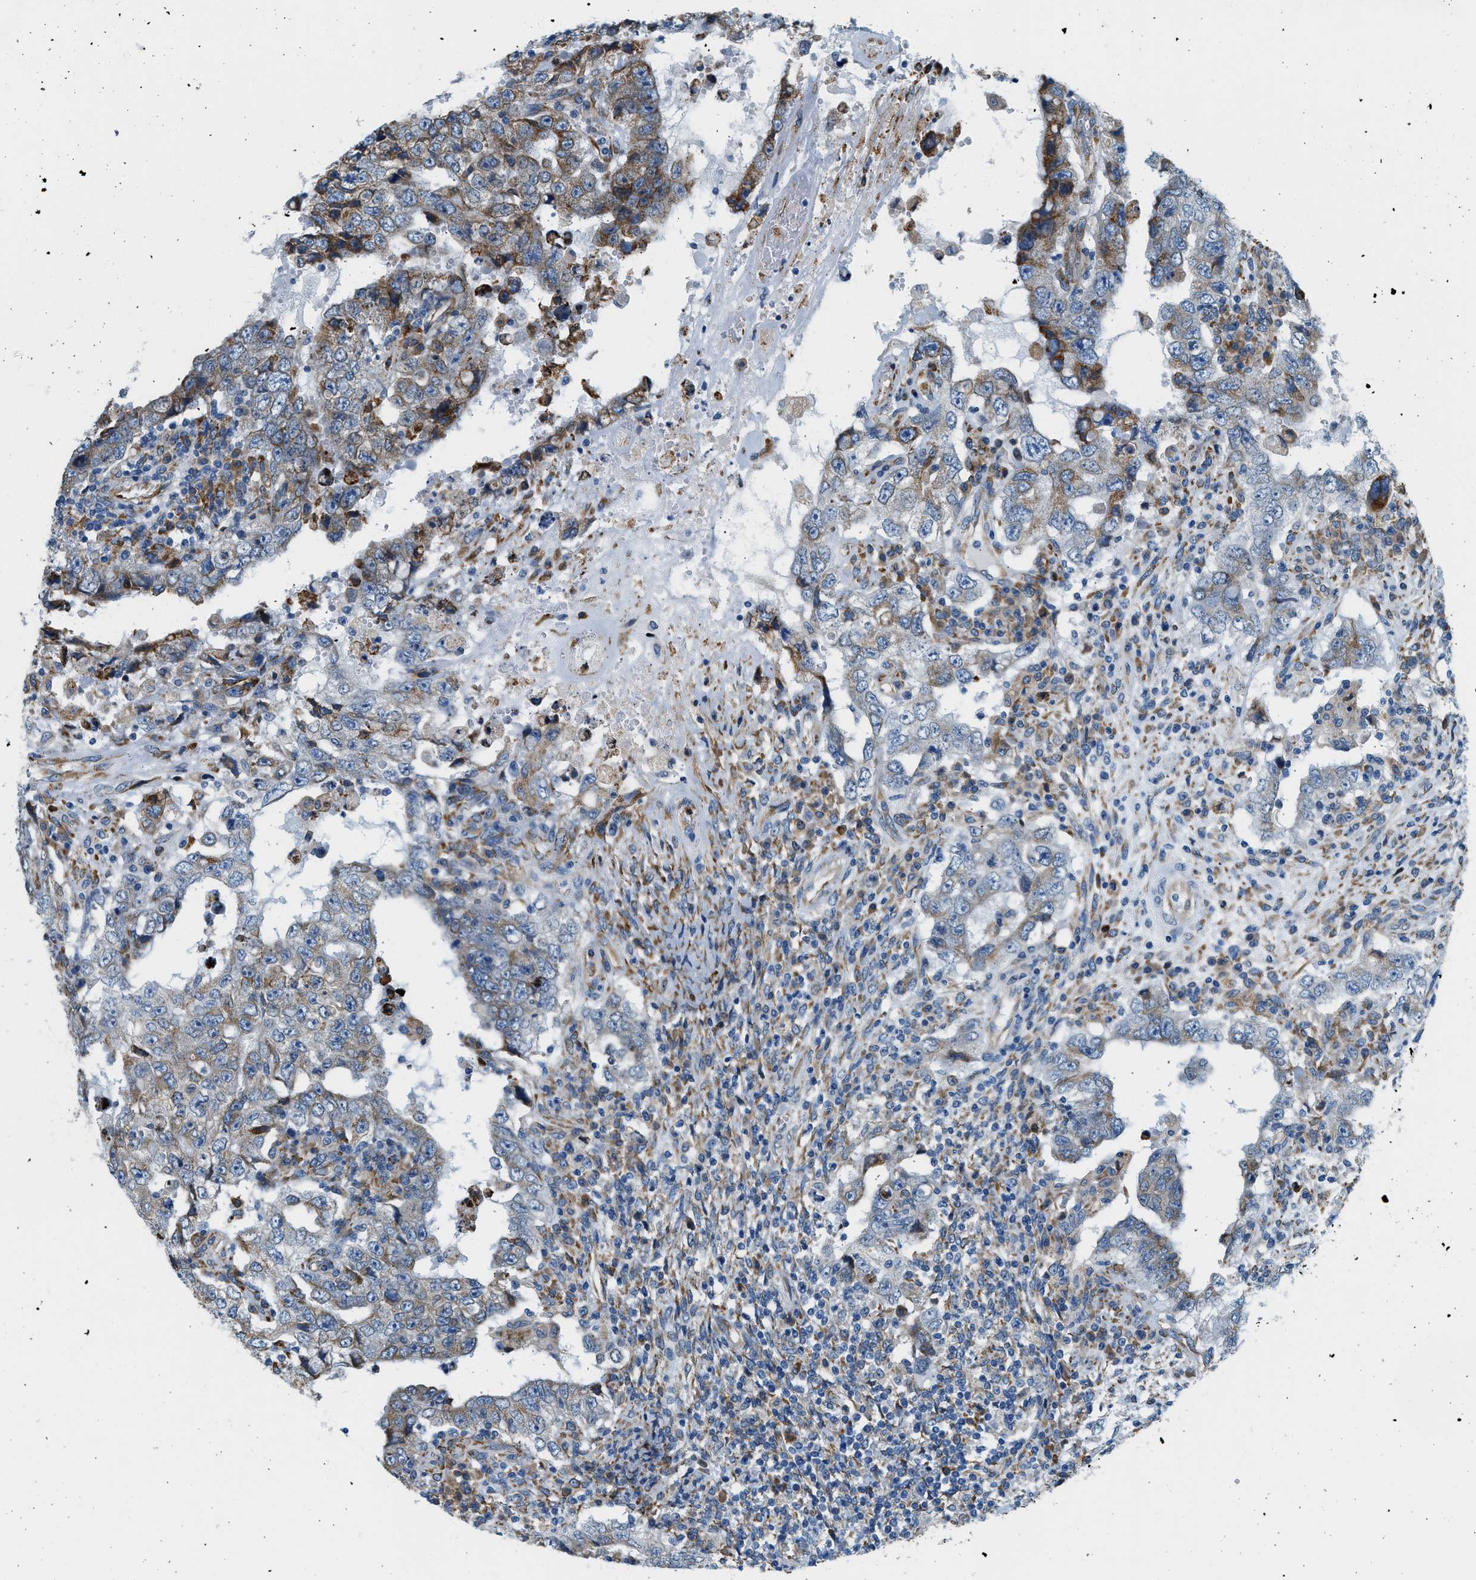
{"staining": {"intensity": "moderate", "quantity": "25%-75%", "location": "cytoplasmic/membranous"}, "tissue": "testis cancer", "cell_type": "Tumor cells", "image_type": "cancer", "snomed": [{"axis": "morphology", "description": "Carcinoma, Embryonal, NOS"}, {"axis": "topography", "description": "Testis"}], "caption": "The histopathology image shows immunohistochemical staining of testis cancer (embryonal carcinoma). There is moderate cytoplasmic/membranous staining is appreciated in about 25%-75% of tumor cells.", "gene": "CNTN6", "patient": {"sex": "male", "age": 26}}